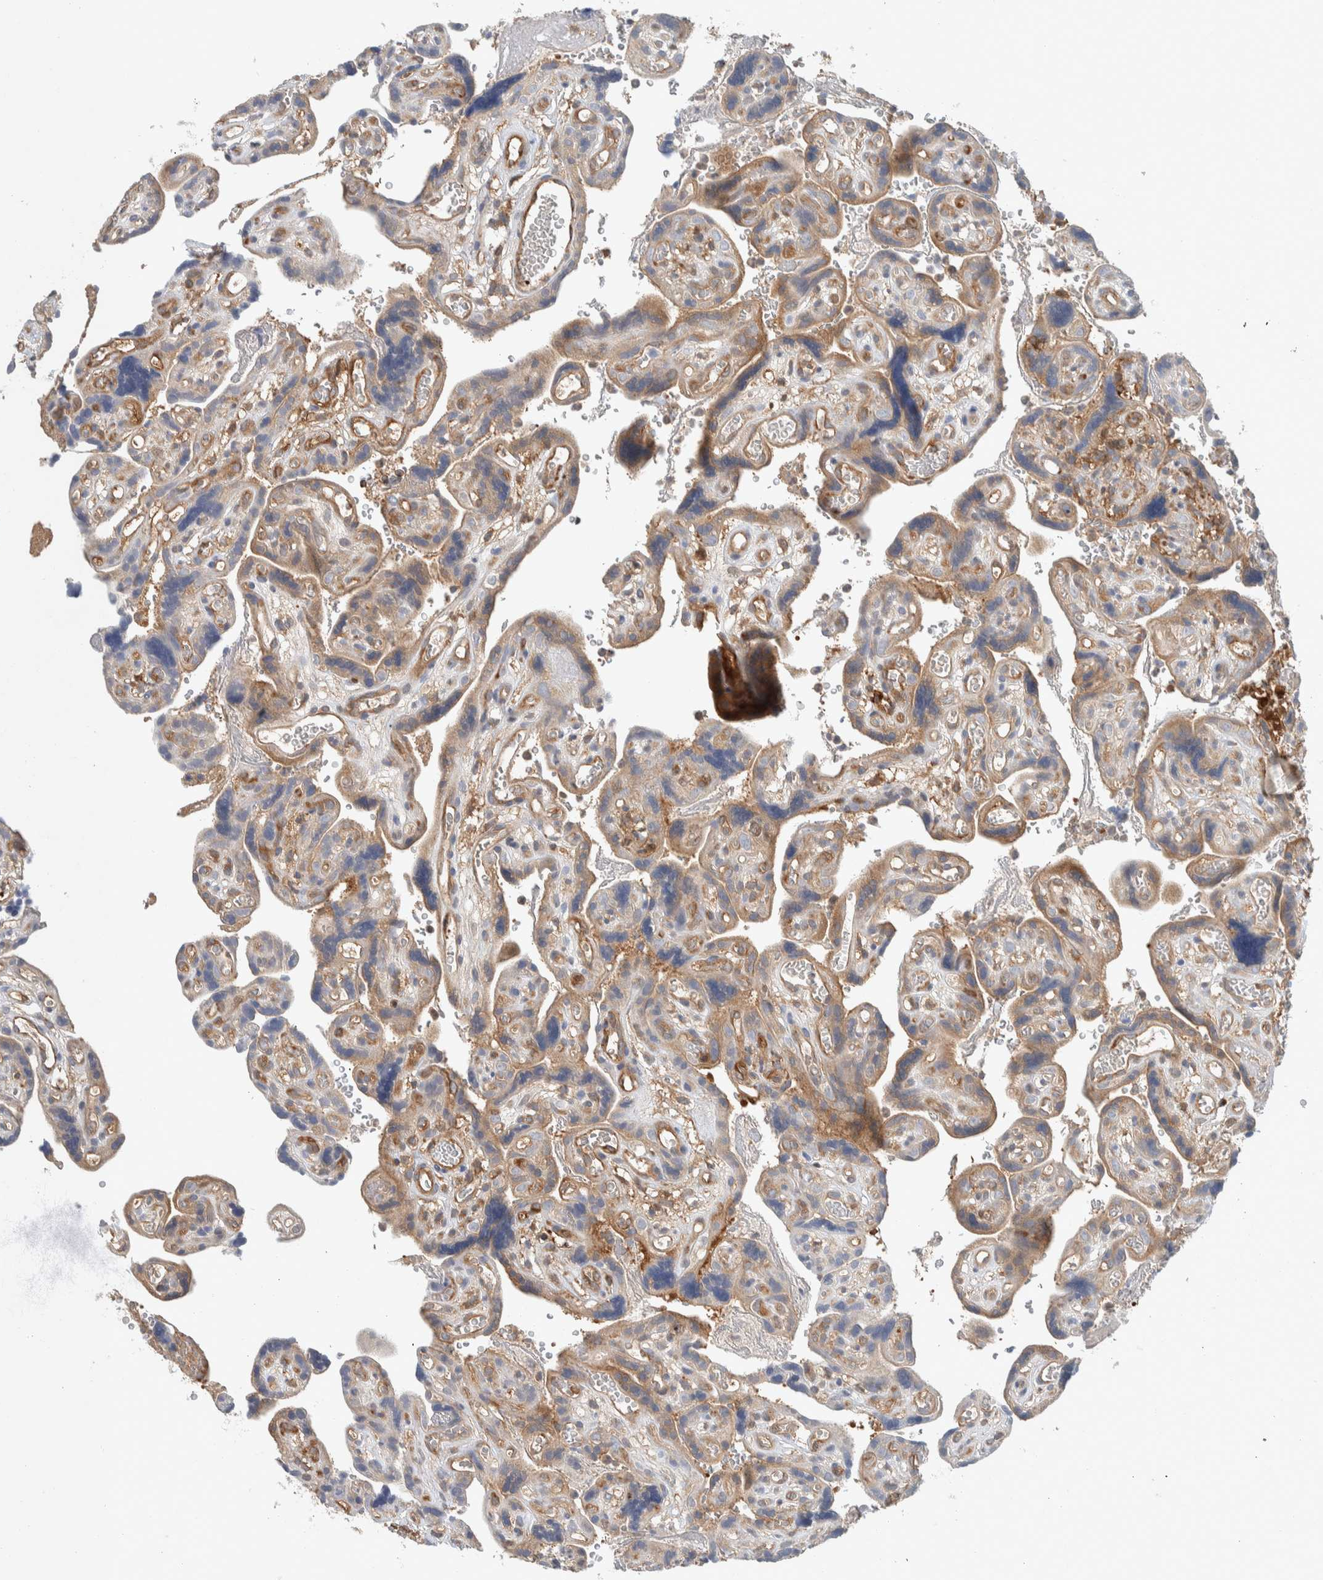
{"staining": {"intensity": "strong", "quantity": ">75%", "location": "cytoplasmic/membranous"}, "tissue": "placenta", "cell_type": "Decidual cells", "image_type": "normal", "snomed": [{"axis": "morphology", "description": "Normal tissue, NOS"}, {"axis": "topography", "description": "Placenta"}], "caption": "Immunohistochemical staining of unremarkable placenta displays strong cytoplasmic/membranous protein positivity in about >75% of decidual cells.", "gene": "NFKB2", "patient": {"sex": "female", "age": 30}}